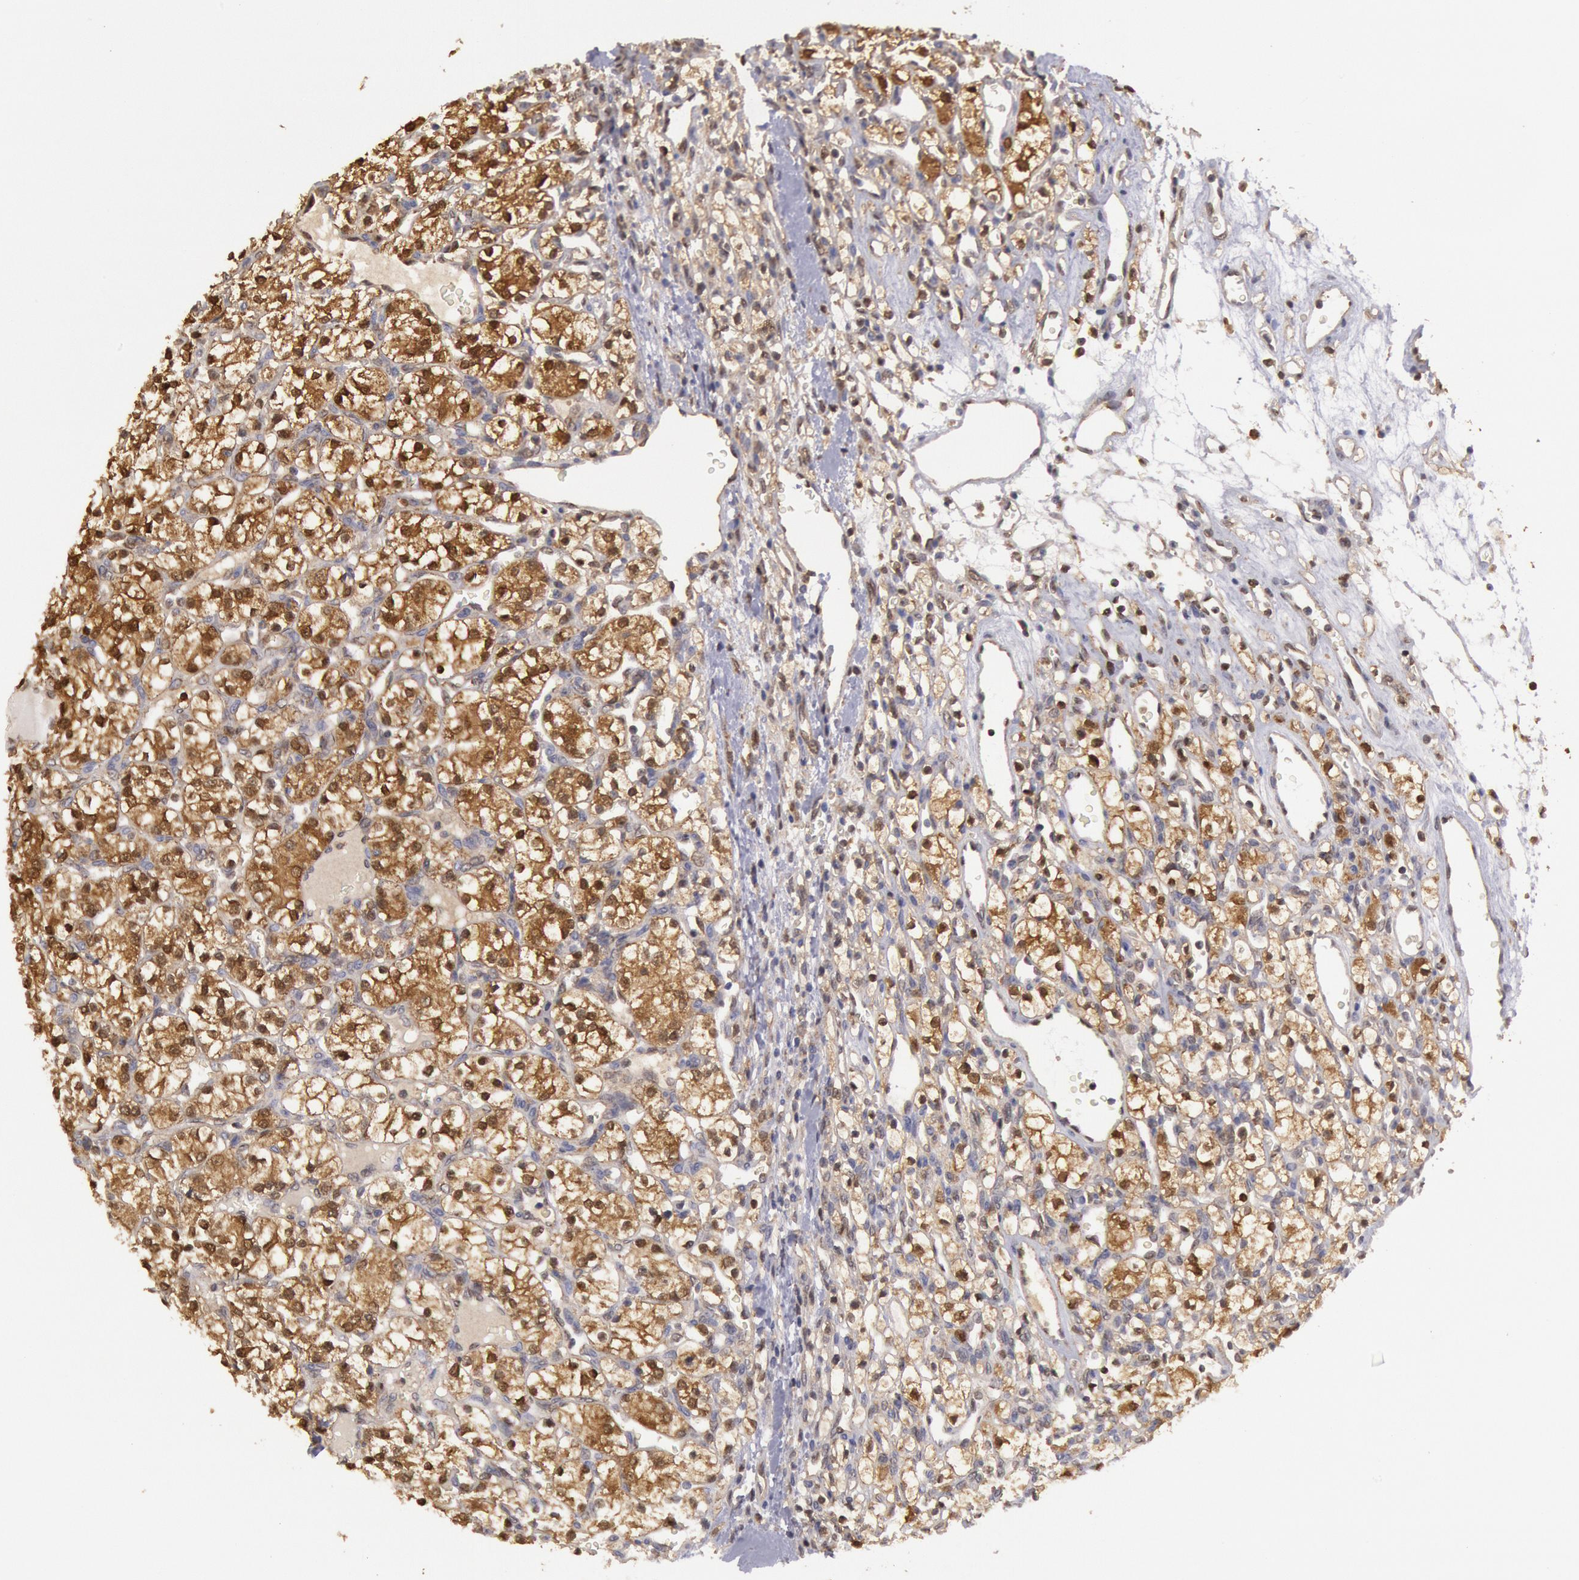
{"staining": {"intensity": "moderate", "quantity": "25%-75%", "location": "cytoplasmic/membranous"}, "tissue": "renal cancer", "cell_type": "Tumor cells", "image_type": "cancer", "snomed": [{"axis": "morphology", "description": "Adenocarcinoma, NOS"}, {"axis": "topography", "description": "Kidney"}], "caption": "The image demonstrates a brown stain indicating the presence of a protein in the cytoplasmic/membranous of tumor cells in adenocarcinoma (renal).", "gene": "MPST", "patient": {"sex": "female", "age": 62}}